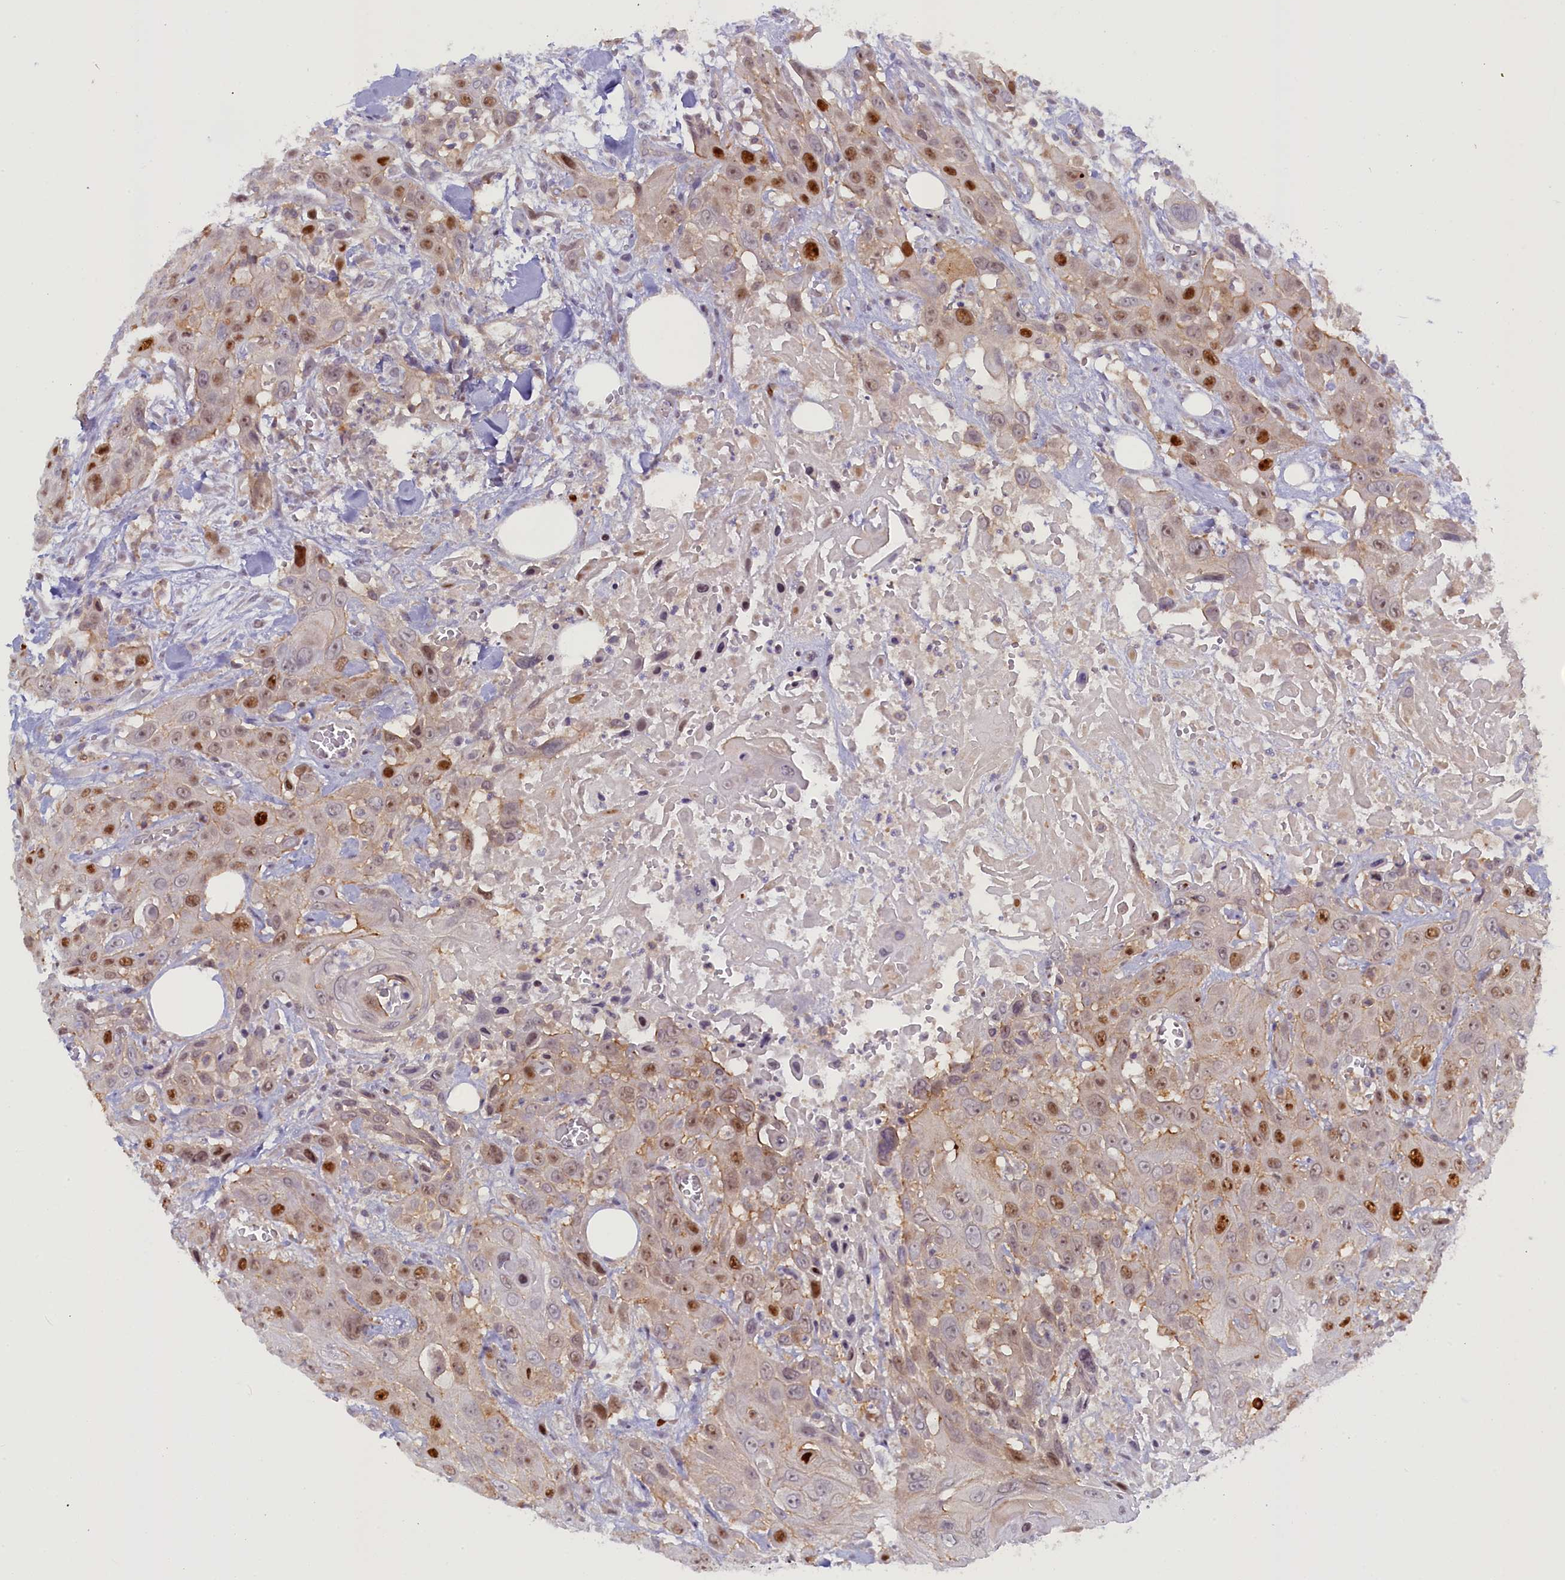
{"staining": {"intensity": "strong", "quantity": "25%-75%", "location": "nuclear"}, "tissue": "head and neck cancer", "cell_type": "Tumor cells", "image_type": "cancer", "snomed": [{"axis": "morphology", "description": "Squamous cell carcinoma, NOS"}, {"axis": "topography", "description": "Head-Neck"}], "caption": "Strong nuclear protein positivity is appreciated in about 25%-75% of tumor cells in squamous cell carcinoma (head and neck). Using DAB (3,3'-diaminobenzidine) (brown) and hematoxylin (blue) stains, captured at high magnification using brightfield microscopy.", "gene": "CCL23", "patient": {"sex": "male", "age": 81}}